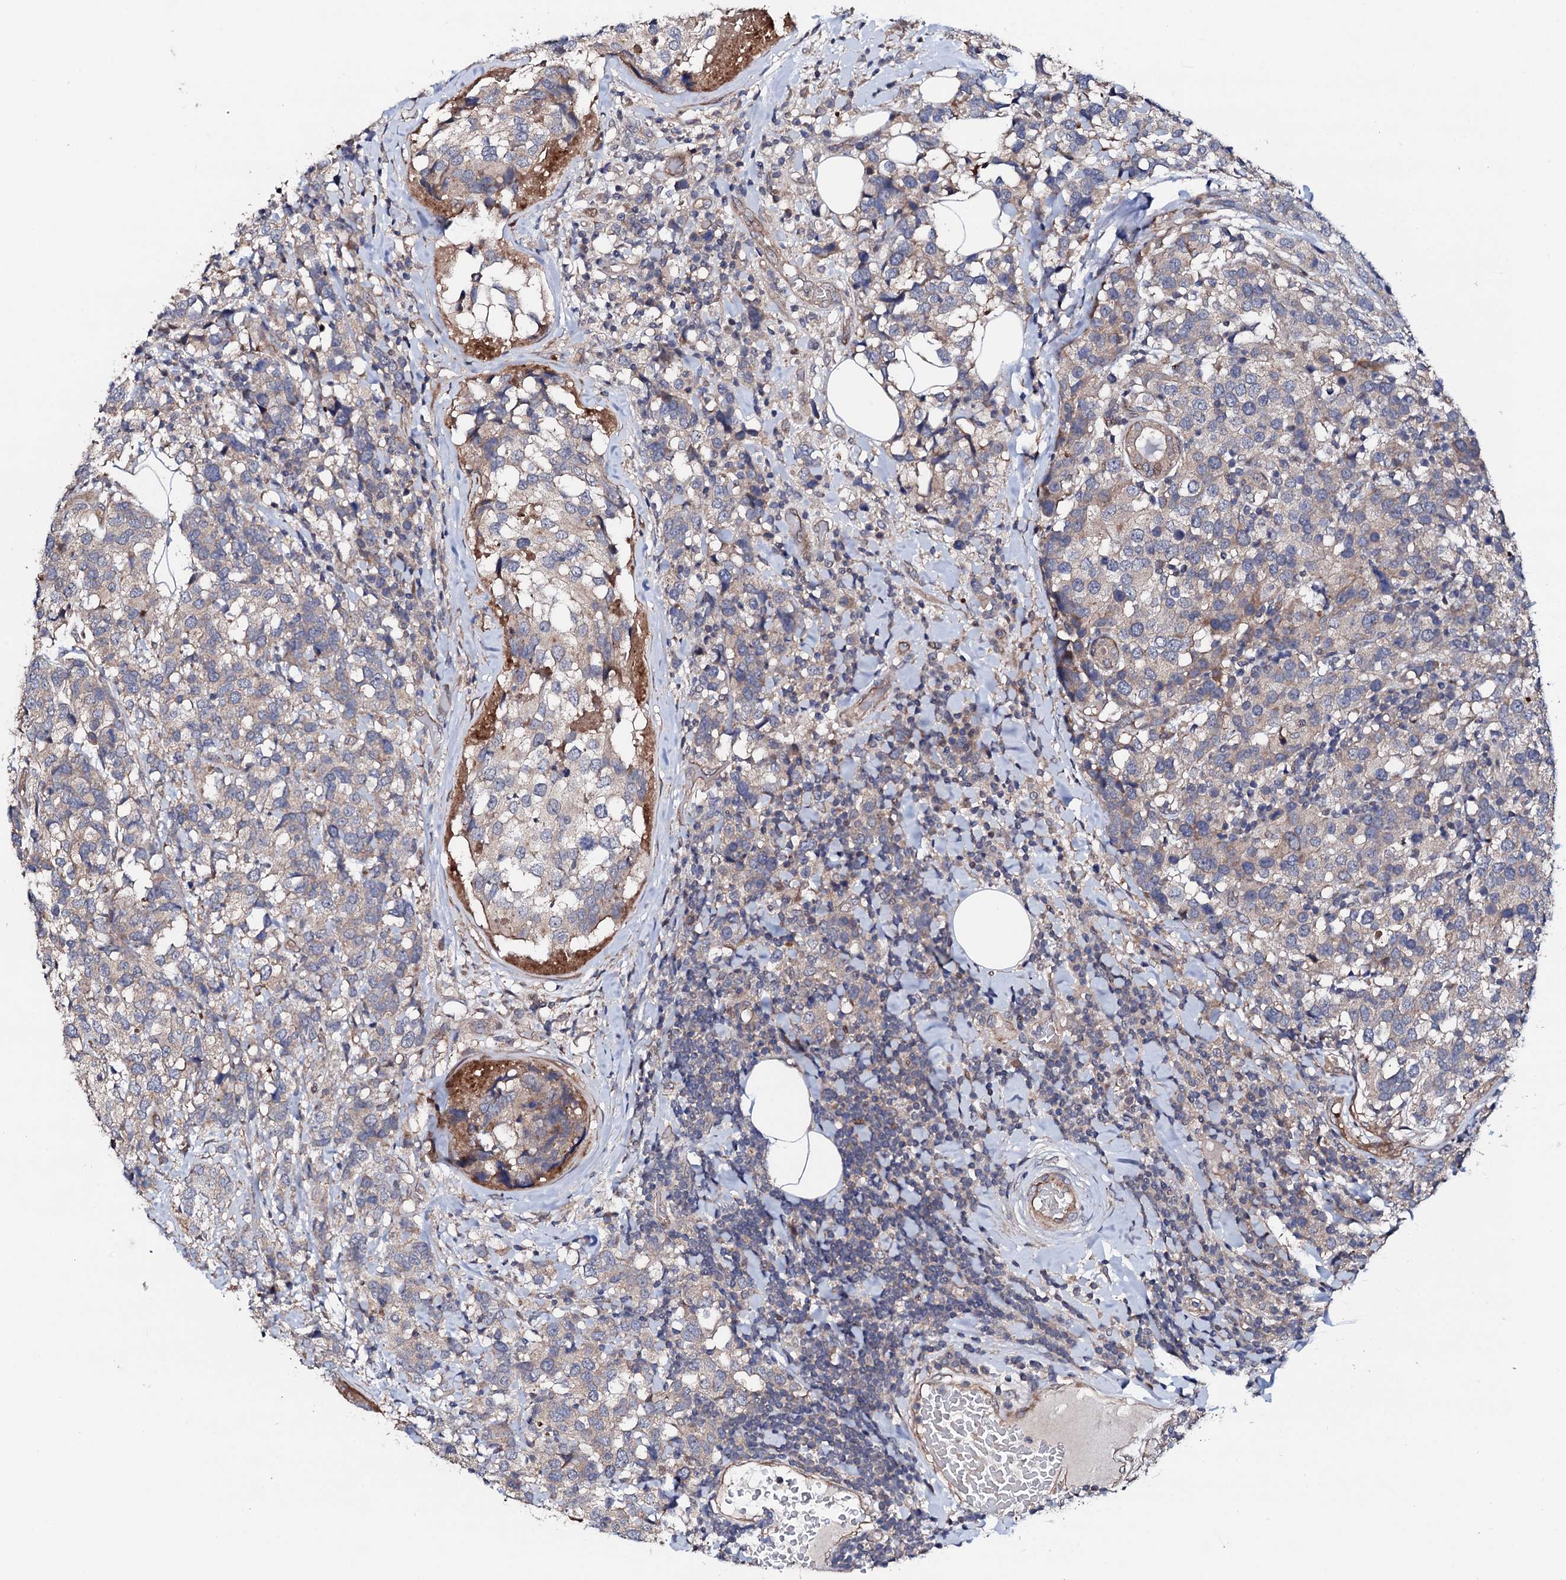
{"staining": {"intensity": "negative", "quantity": "none", "location": "none"}, "tissue": "breast cancer", "cell_type": "Tumor cells", "image_type": "cancer", "snomed": [{"axis": "morphology", "description": "Lobular carcinoma"}, {"axis": "topography", "description": "Breast"}], "caption": "DAB immunohistochemical staining of breast cancer (lobular carcinoma) exhibits no significant staining in tumor cells. (Stains: DAB (3,3'-diaminobenzidine) immunohistochemistry with hematoxylin counter stain, Microscopy: brightfield microscopy at high magnification).", "gene": "CIAO2A", "patient": {"sex": "female", "age": 59}}